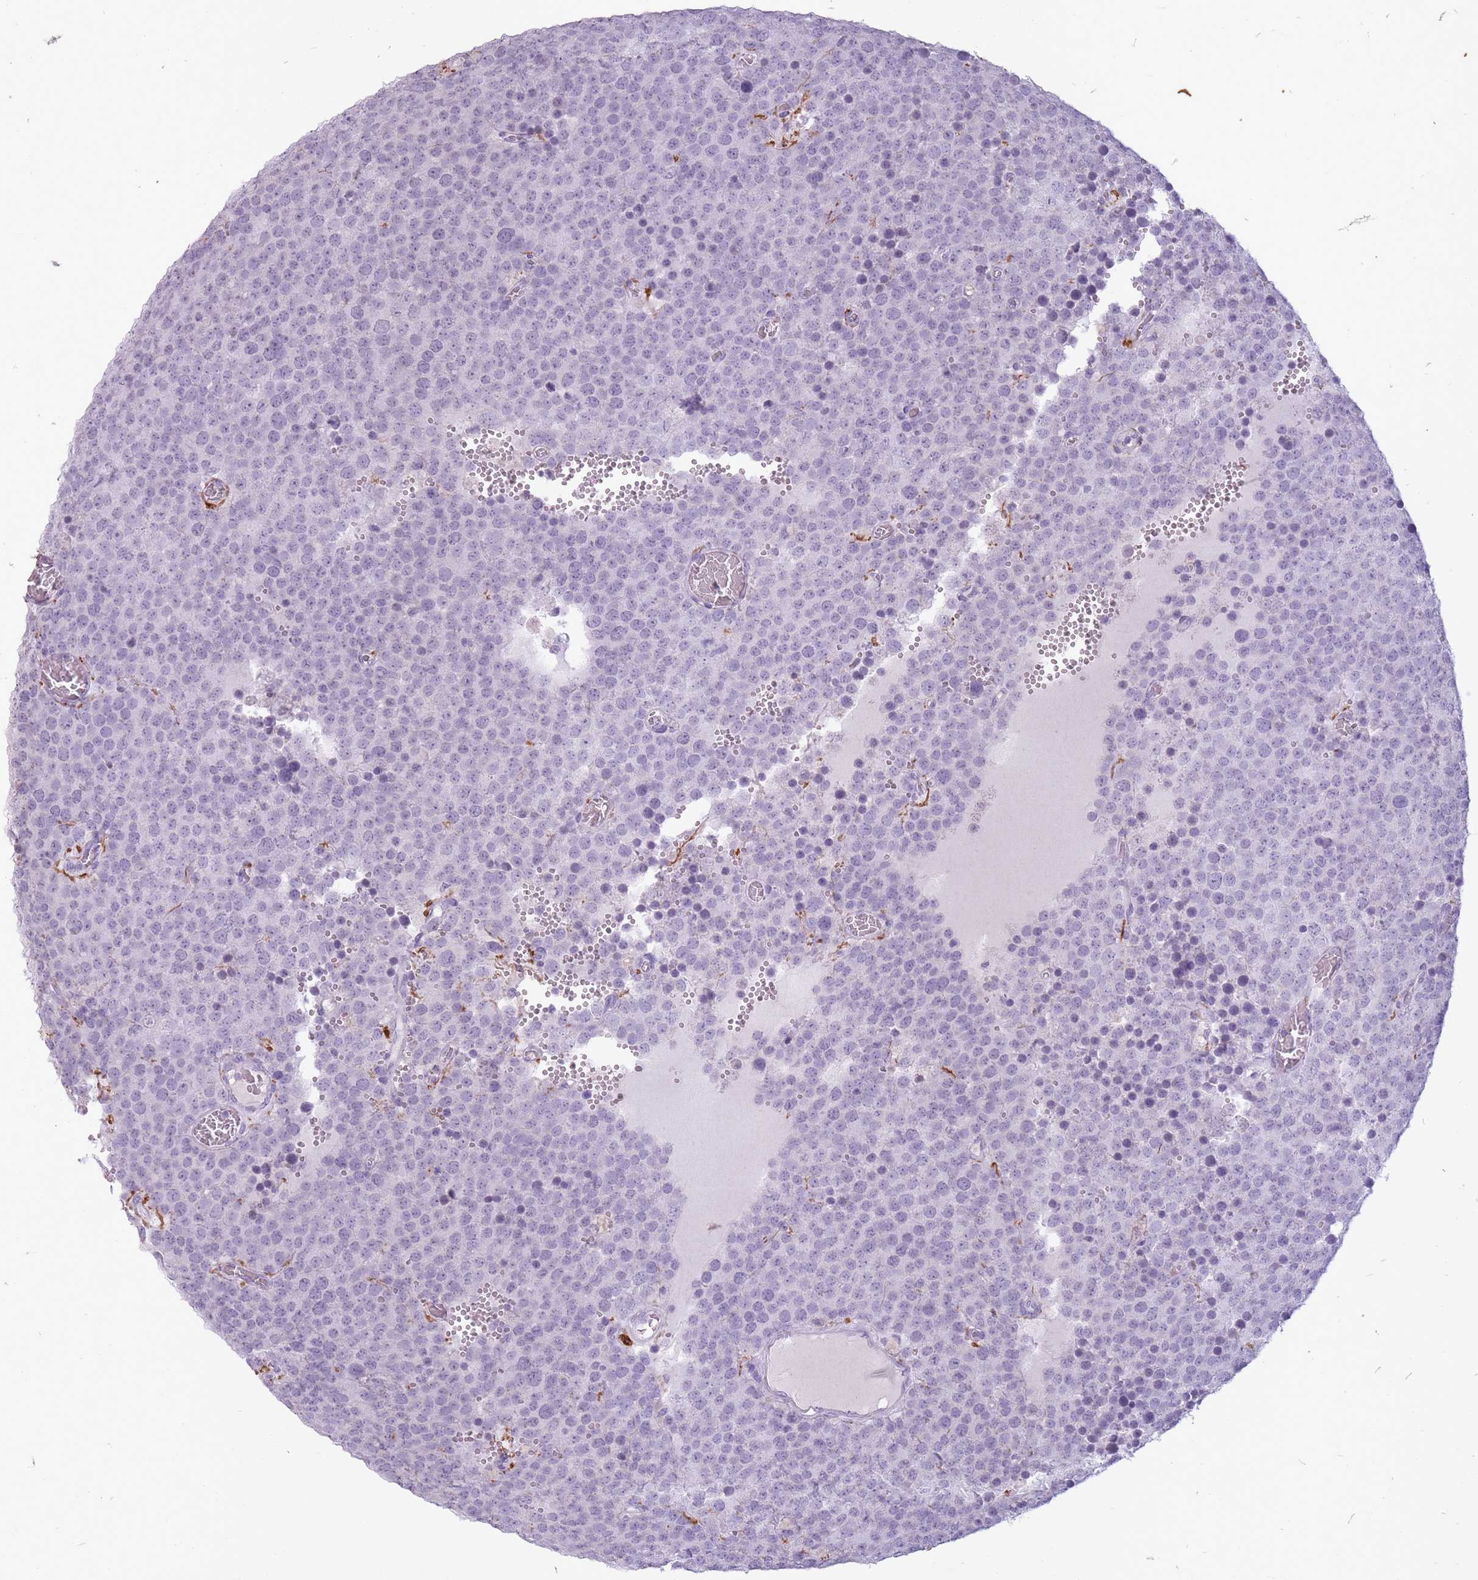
{"staining": {"intensity": "negative", "quantity": "none", "location": "none"}, "tissue": "testis cancer", "cell_type": "Tumor cells", "image_type": "cancer", "snomed": [{"axis": "morphology", "description": "Normal tissue, NOS"}, {"axis": "morphology", "description": "Seminoma, NOS"}, {"axis": "topography", "description": "Testis"}], "caption": "A micrograph of human testis cancer (seminoma) is negative for staining in tumor cells.", "gene": "RFX4", "patient": {"sex": "male", "age": 71}}